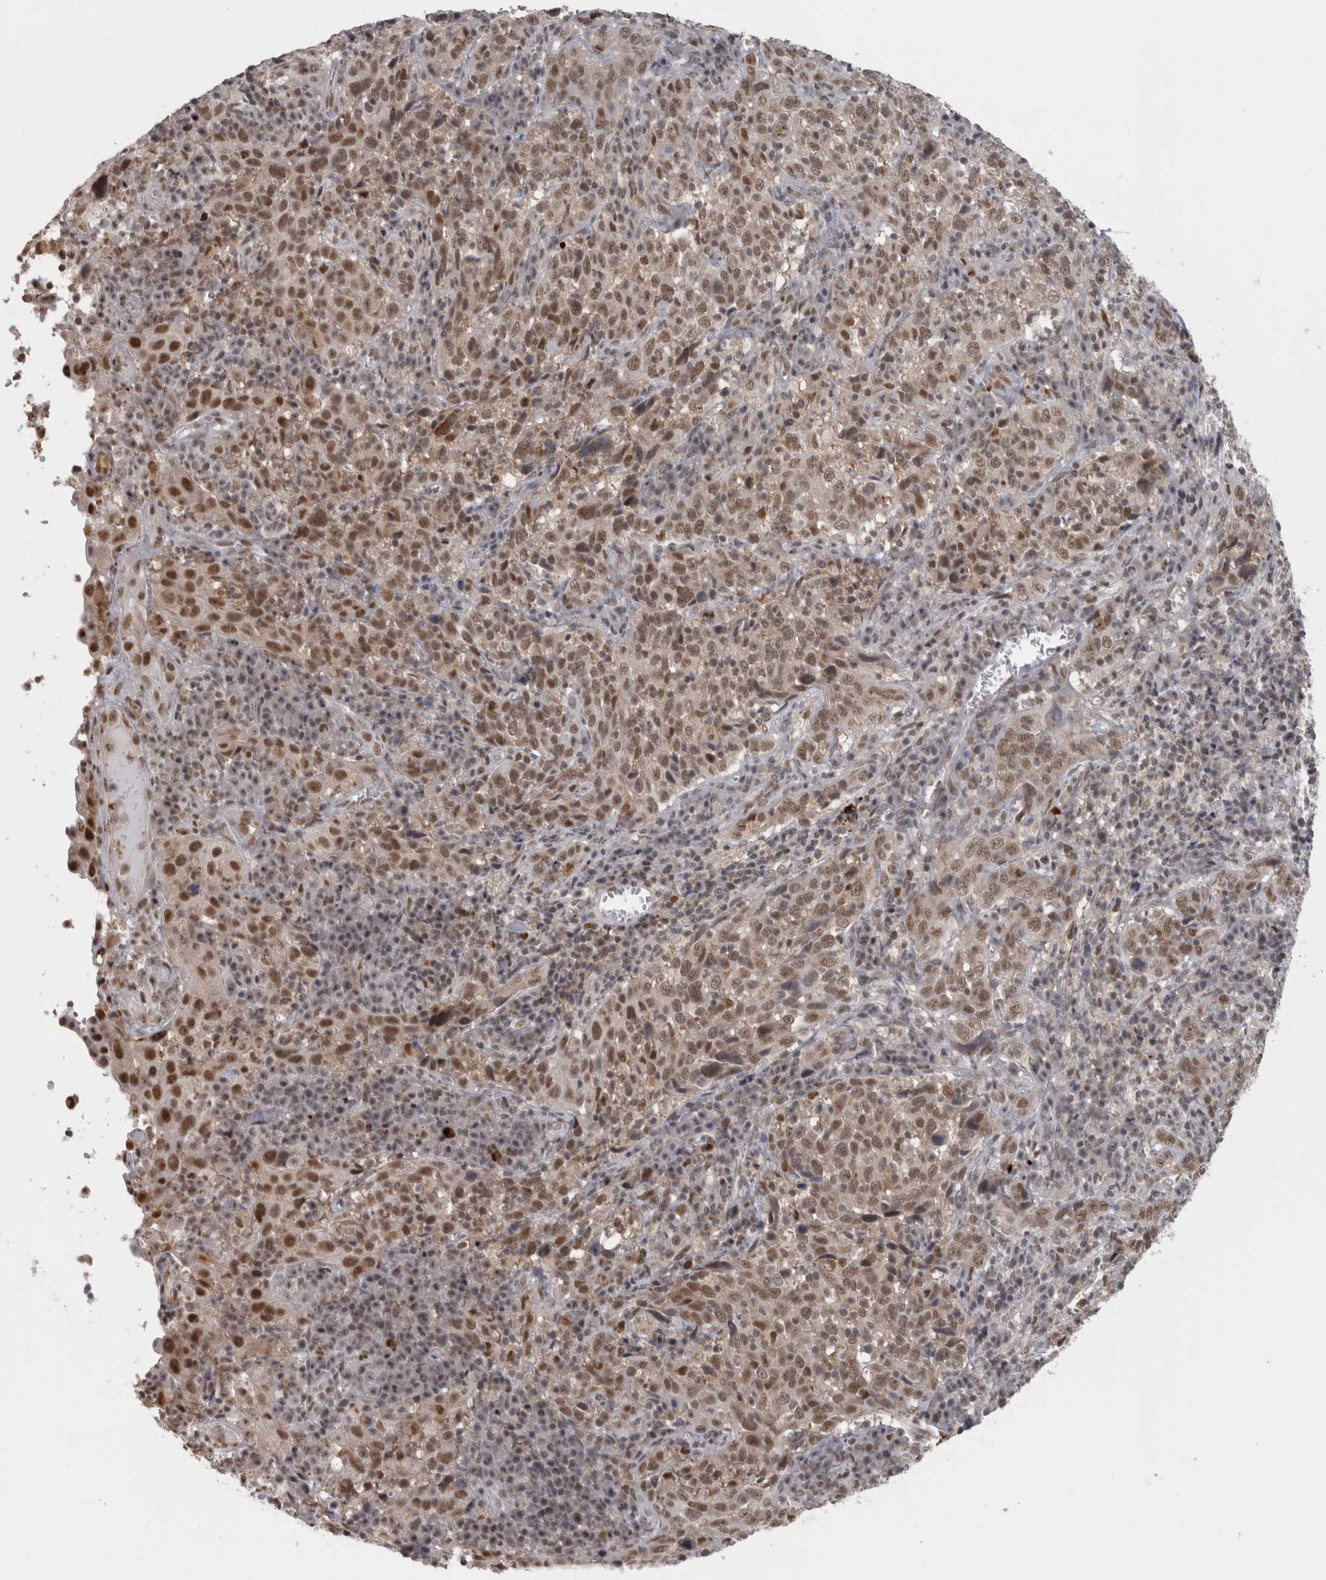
{"staining": {"intensity": "moderate", "quantity": ">75%", "location": "nuclear"}, "tissue": "cervical cancer", "cell_type": "Tumor cells", "image_type": "cancer", "snomed": [{"axis": "morphology", "description": "Squamous cell carcinoma, NOS"}, {"axis": "topography", "description": "Cervix"}], "caption": "A brown stain shows moderate nuclear expression of a protein in squamous cell carcinoma (cervical) tumor cells.", "gene": "MICU3", "patient": {"sex": "female", "age": 46}}